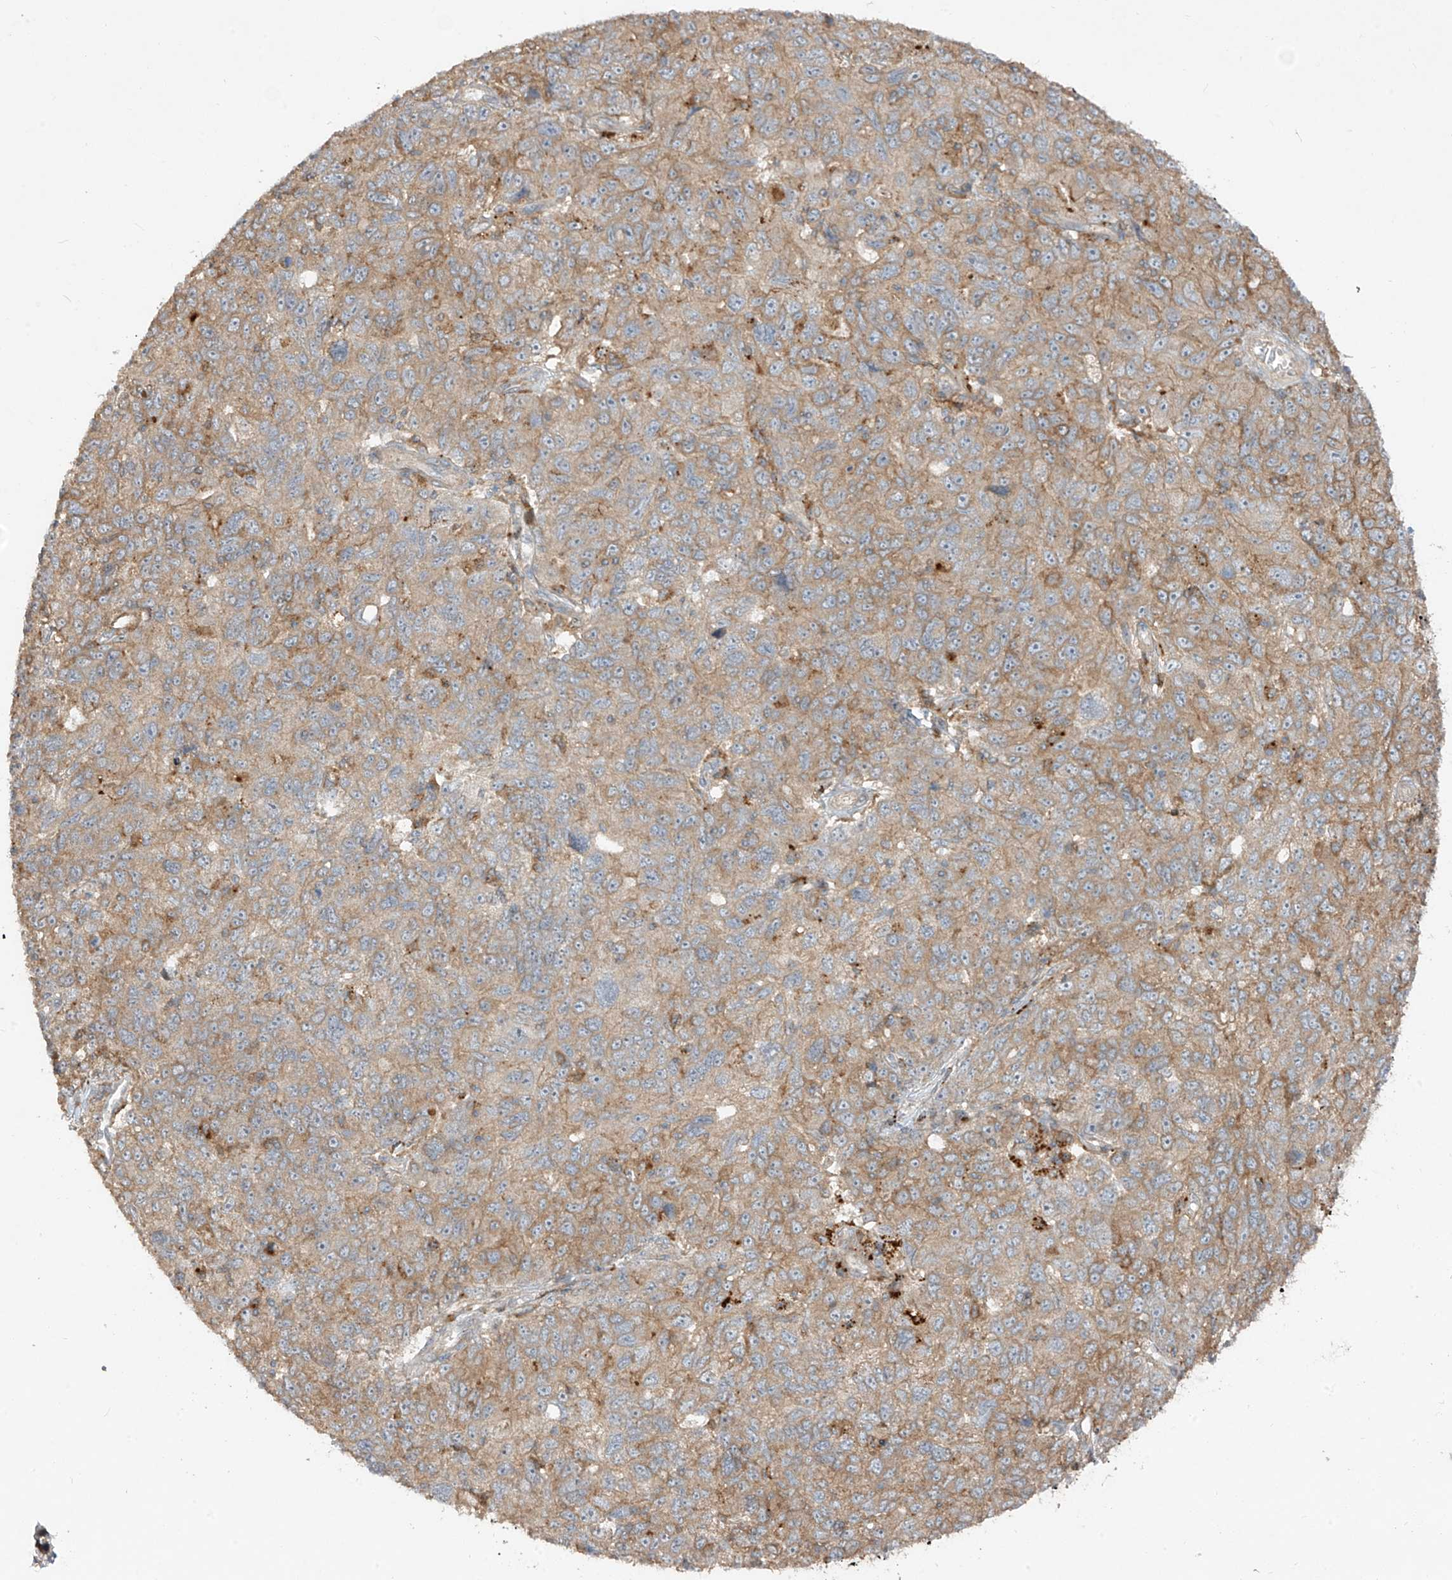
{"staining": {"intensity": "moderate", "quantity": "25%-75%", "location": "cytoplasmic/membranous"}, "tissue": "ovarian cancer", "cell_type": "Tumor cells", "image_type": "cancer", "snomed": [{"axis": "morphology", "description": "Carcinoma, endometroid"}, {"axis": "topography", "description": "Ovary"}], "caption": "Ovarian endometroid carcinoma stained with a brown dye displays moderate cytoplasmic/membranous positive expression in approximately 25%-75% of tumor cells.", "gene": "LDAH", "patient": {"sex": "female", "age": 42}}